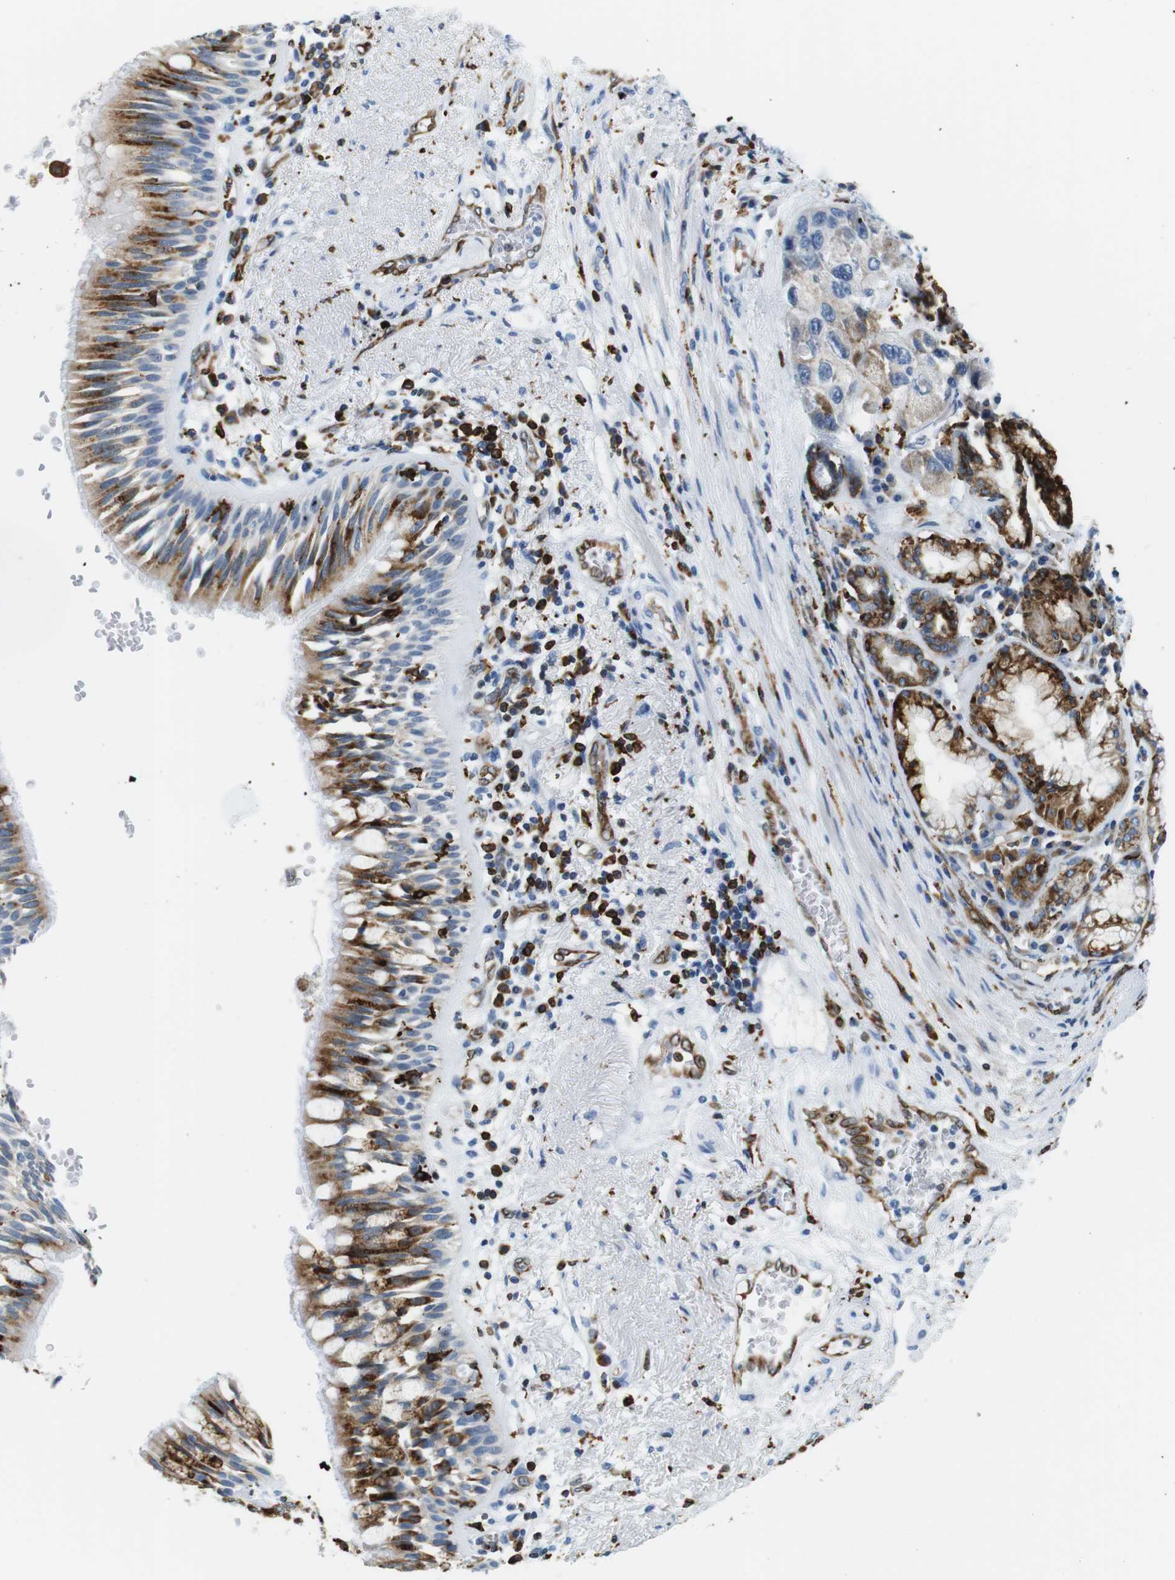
{"staining": {"intensity": "moderate", "quantity": "25%-75%", "location": "cytoplasmic/membranous"}, "tissue": "bronchus", "cell_type": "Respiratory epithelial cells", "image_type": "normal", "snomed": [{"axis": "morphology", "description": "Normal tissue, NOS"}, {"axis": "morphology", "description": "Adenocarcinoma, NOS"}, {"axis": "morphology", "description": "Adenocarcinoma, metastatic, NOS"}, {"axis": "topography", "description": "Lymph node"}, {"axis": "topography", "description": "Bronchus"}, {"axis": "topography", "description": "Lung"}], "caption": "Brown immunohistochemical staining in unremarkable human bronchus displays moderate cytoplasmic/membranous expression in about 25%-75% of respiratory epithelial cells.", "gene": "CIITA", "patient": {"sex": "female", "age": 54}}